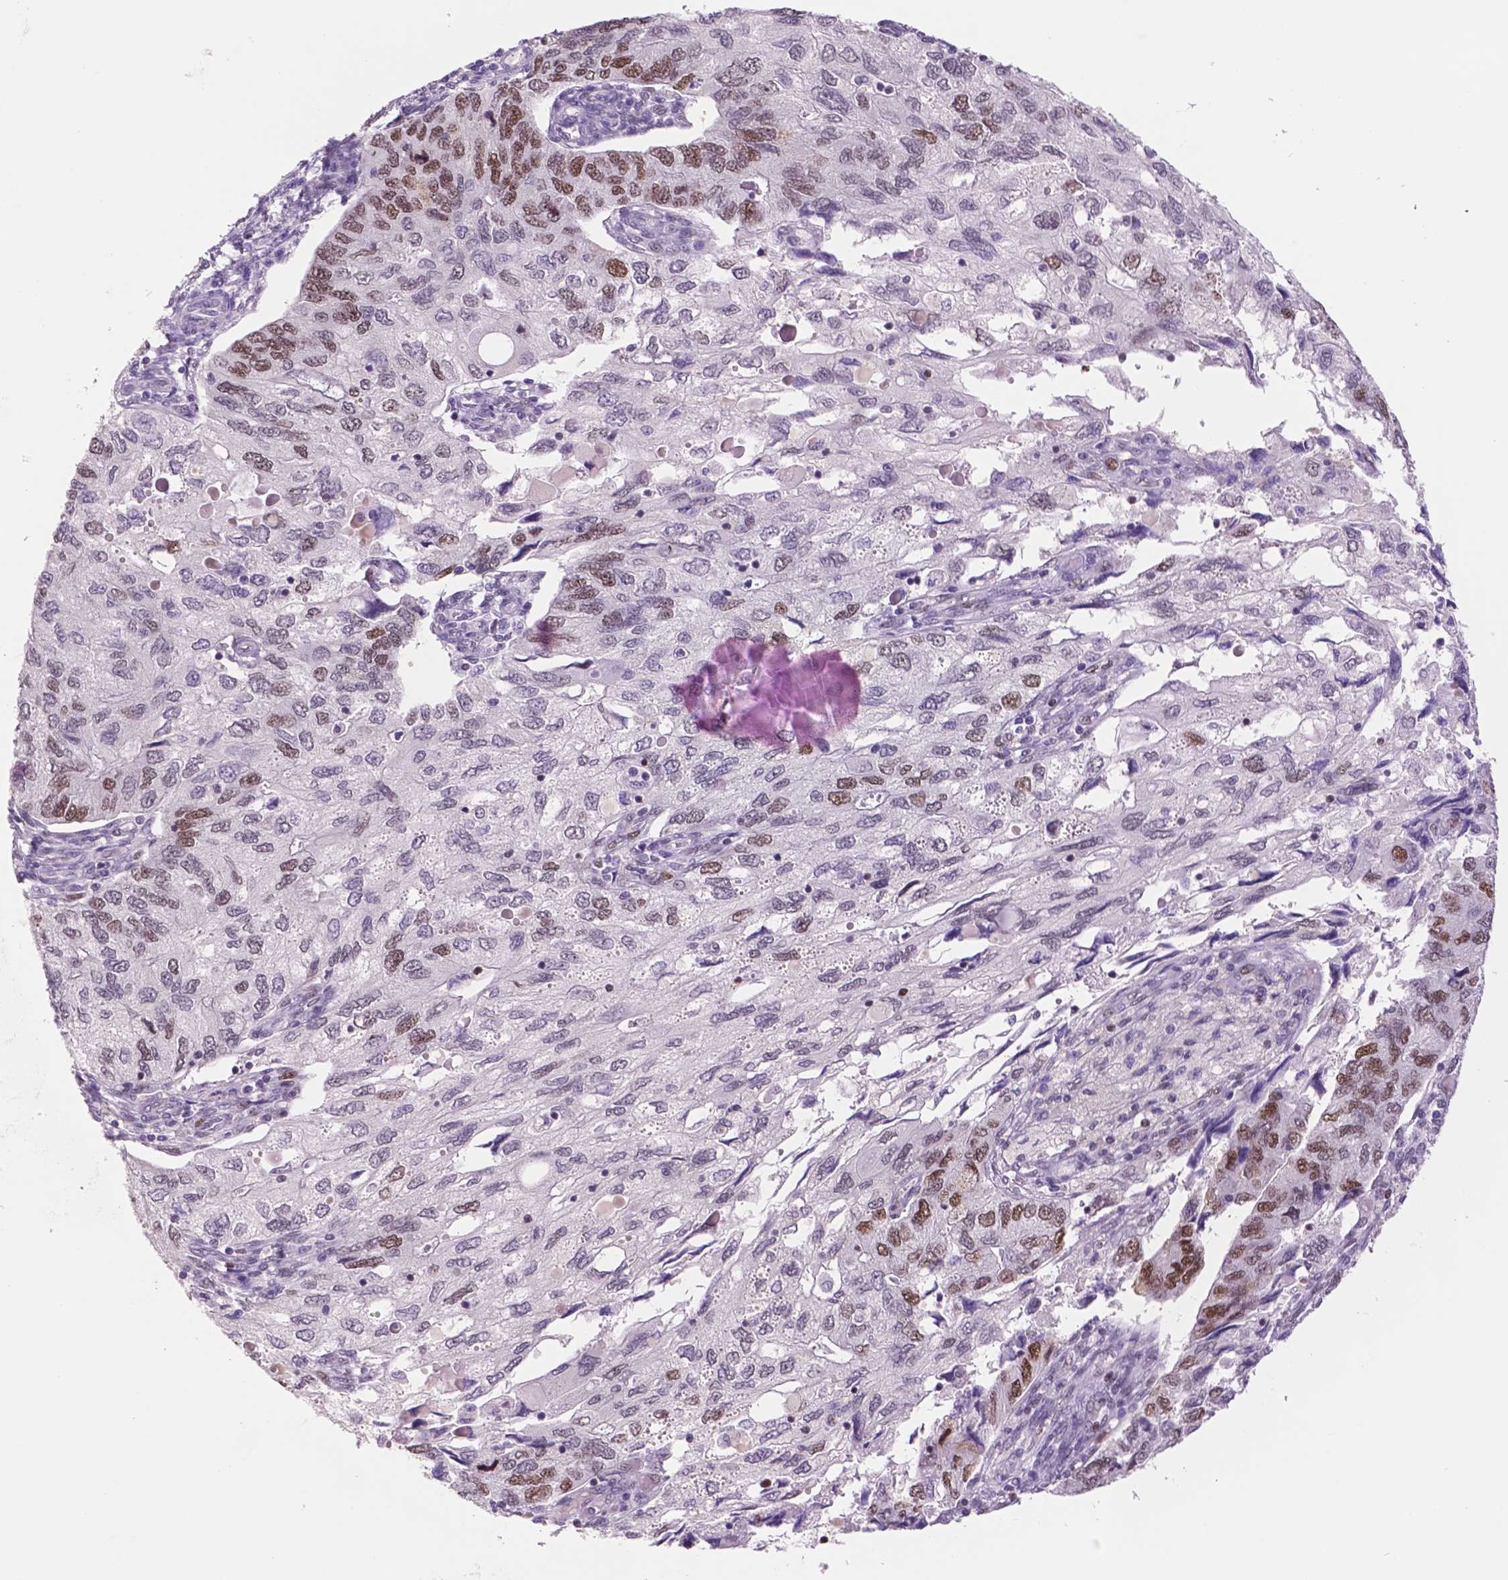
{"staining": {"intensity": "moderate", "quantity": "<25%", "location": "nuclear"}, "tissue": "endometrial cancer", "cell_type": "Tumor cells", "image_type": "cancer", "snomed": [{"axis": "morphology", "description": "Carcinoma, NOS"}, {"axis": "topography", "description": "Uterus"}], "caption": "Brown immunohistochemical staining in human endometrial carcinoma exhibits moderate nuclear positivity in about <25% of tumor cells.", "gene": "MSH6", "patient": {"sex": "female", "age": 76}}